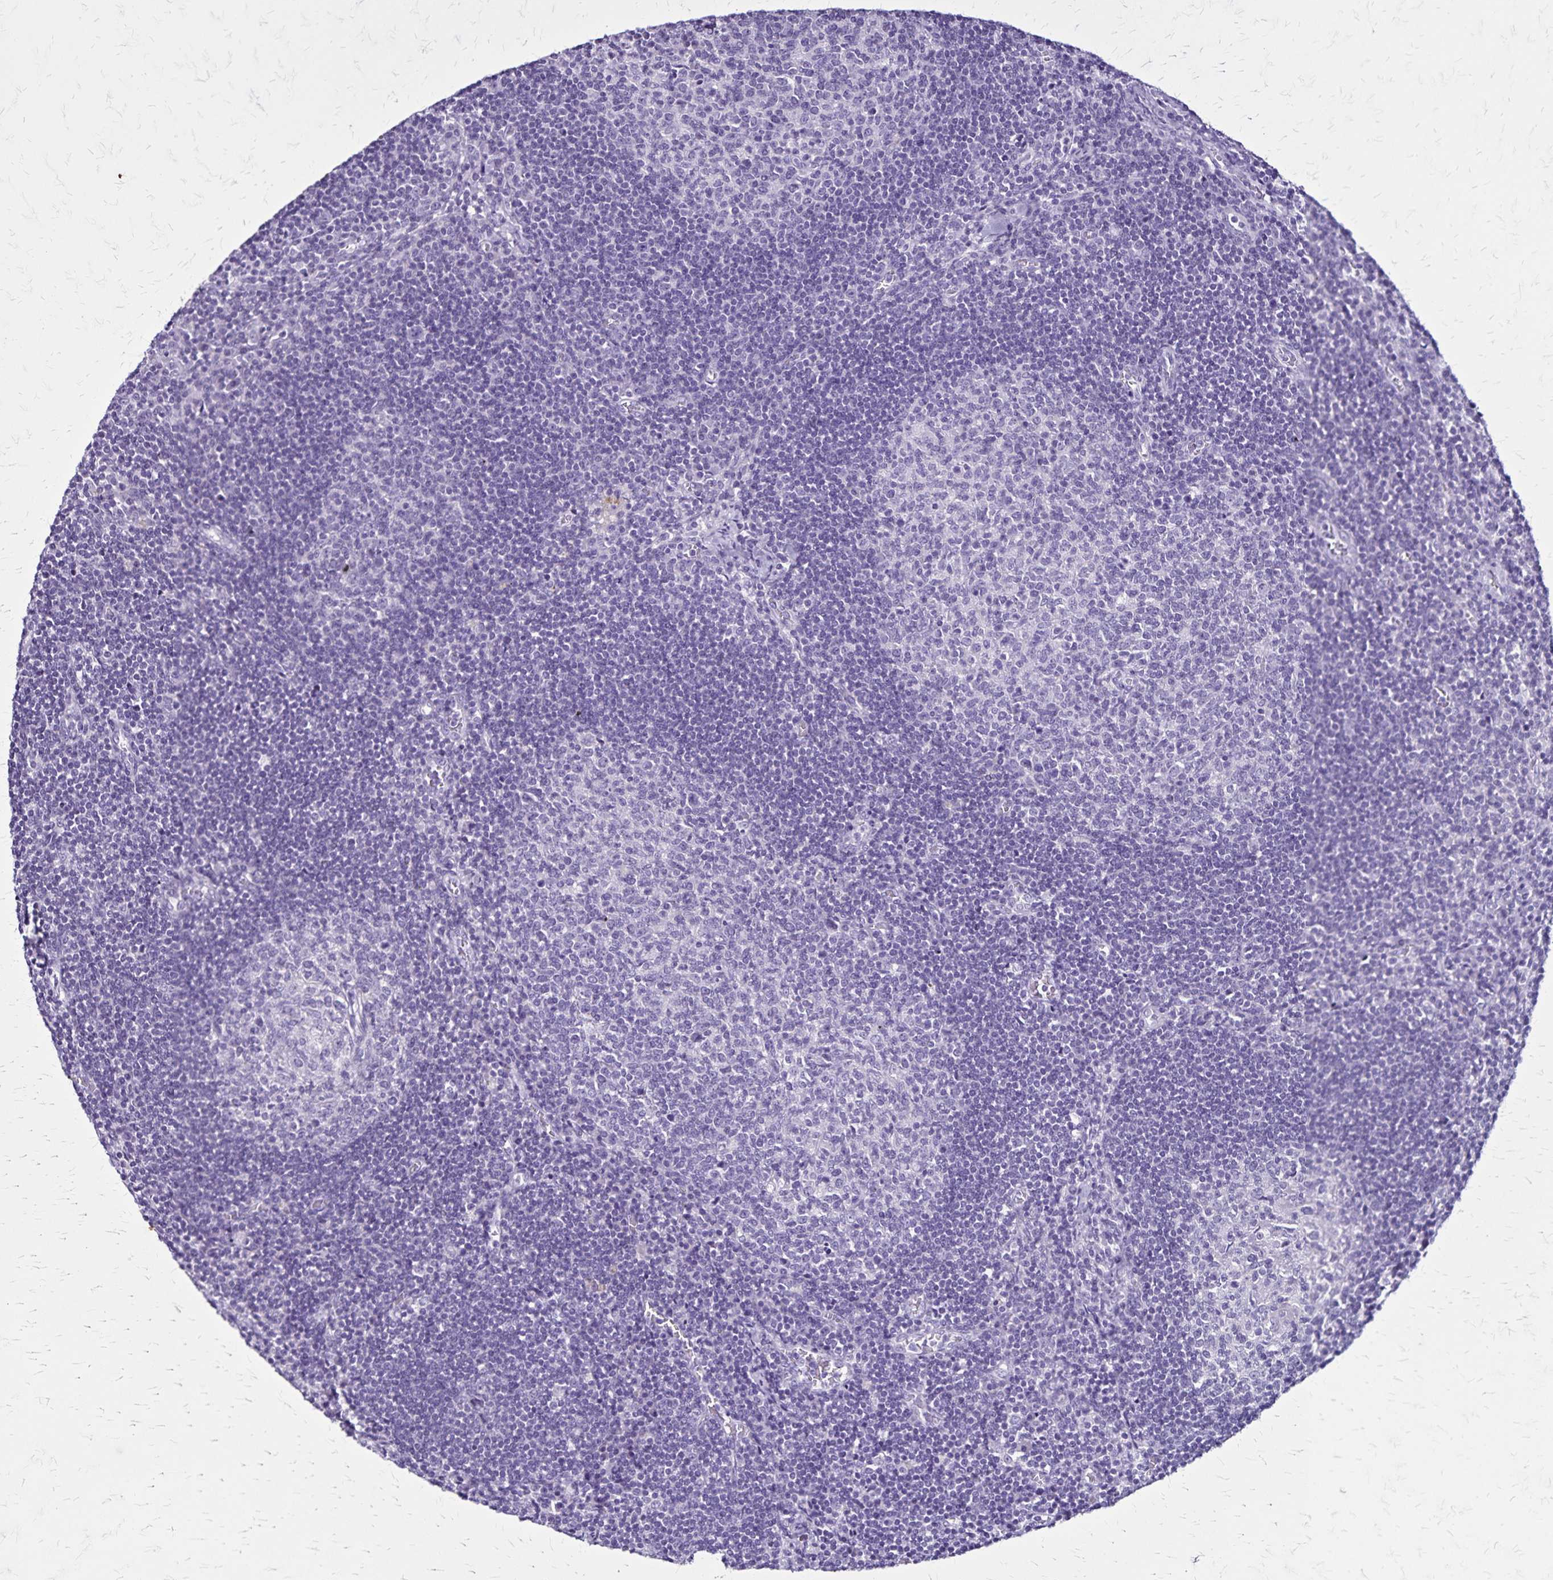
{"staining": {"intensity": "negative", "quantity": "none", "location": "none"}, "tissue": "lymph node", "cell_type": "Germinal center cells", "image_type": "normal", "snomed": [{"axis": "morphology", "description": "Normal tissue, NOS"}, {"axis": "topography", "description": "Lymph node"}], "caption": "Immunohistochemistry image of unremarkable lymph node stained for a protein (brown), which displays no staining in germinal center cells.", "gene": "KRT2", "patient": {"sex": "male", "age": 67}}